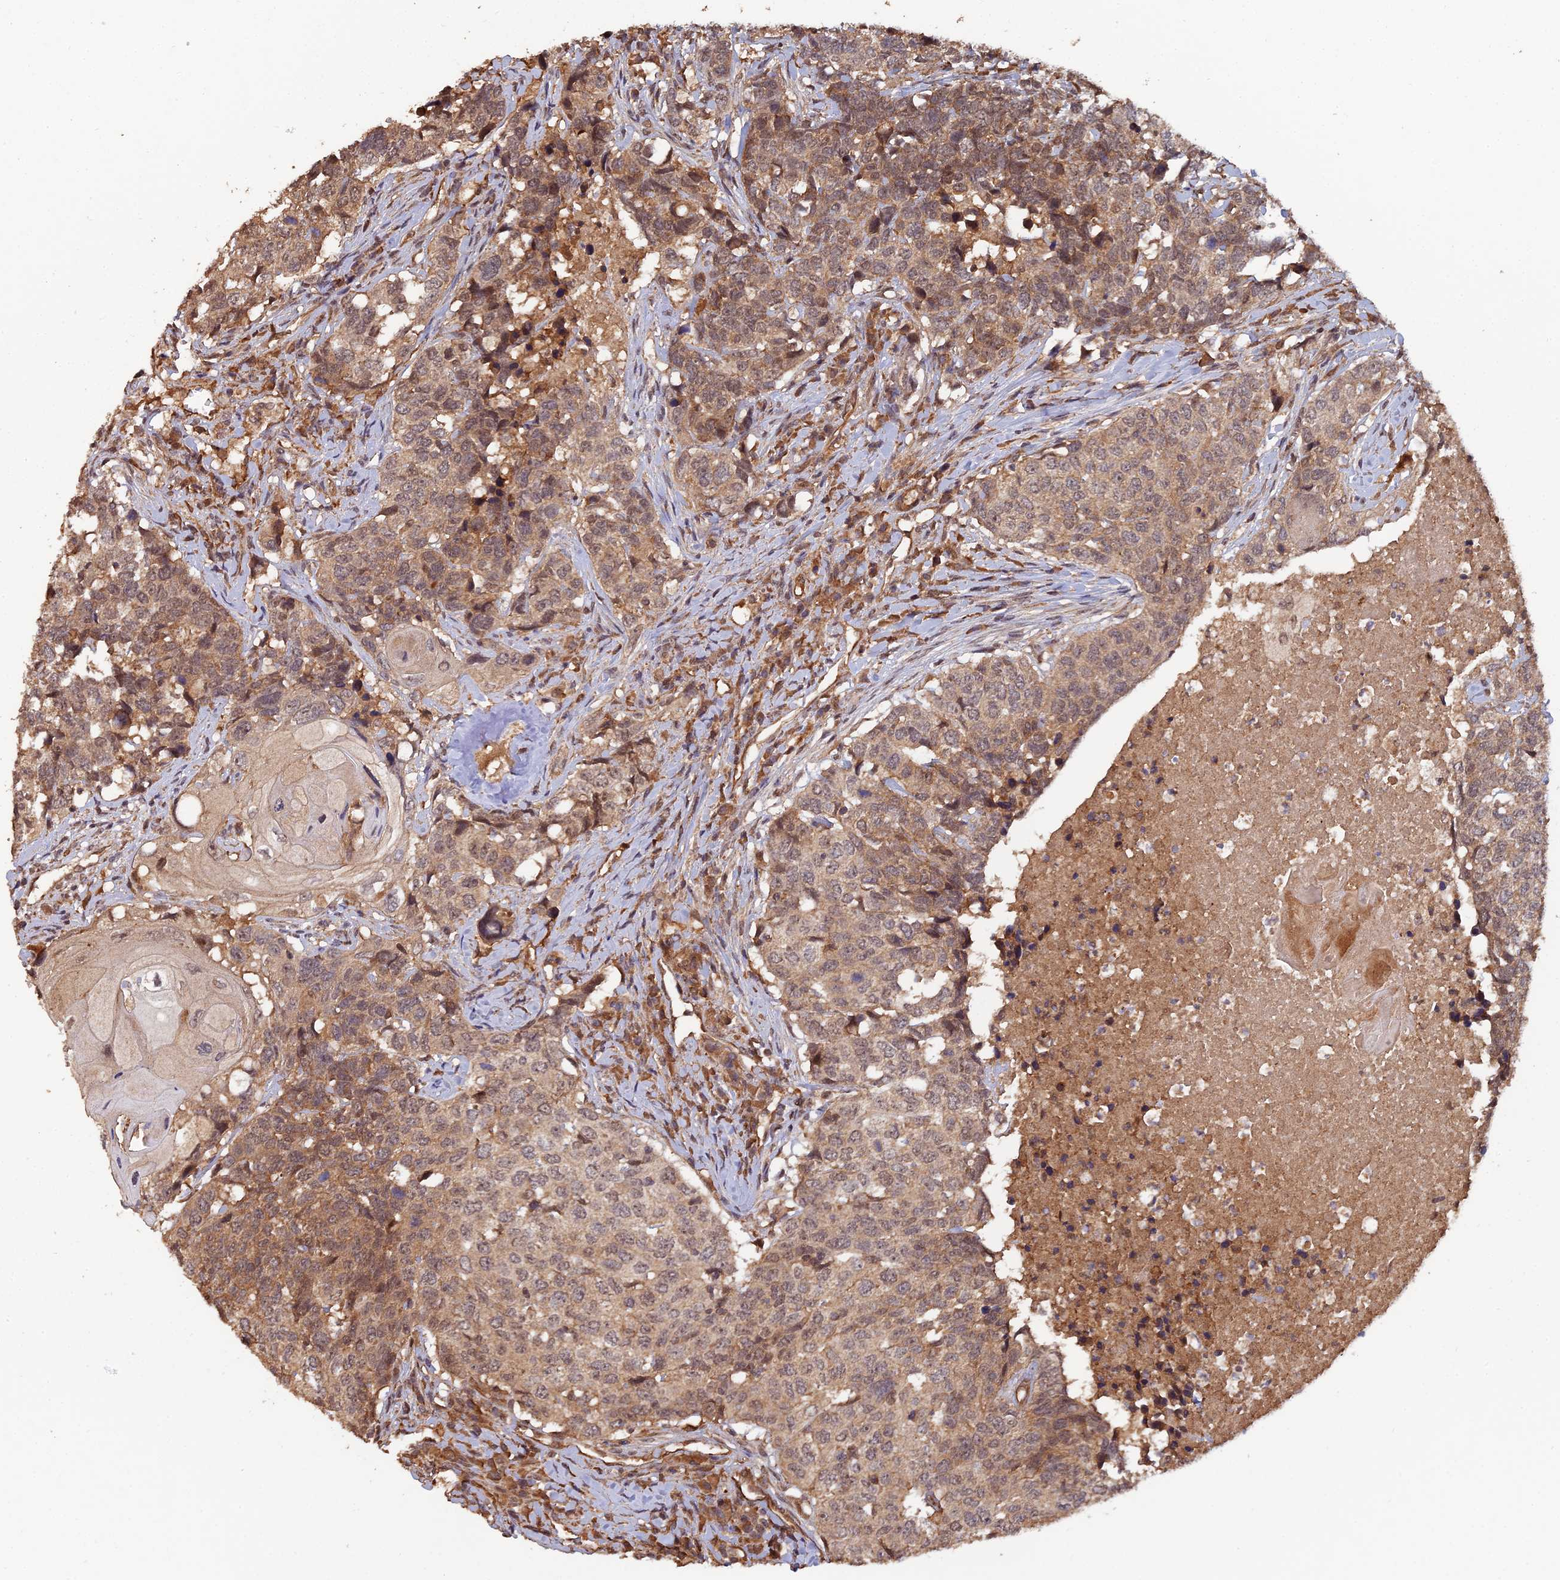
{"staining": {"intensity": "moderate", "quantity": ">75%", "location": "cytoplasmic/membranous"}, "tissue": "head and neck cancer", "cell_type": "Tumor cells", "image_type": "cancer", "snomed": [{"axis": "morphology", "description": "Squamous cell carcinoma, NOS"}, {"axis": "topography", "description": "Head-Neck"}], "caption": "Head and neck cancer (squamous cell carcinoma) tissue exhibits moderate cytoplasmic/membranous expression in approximately >75% of tumor cells, visualized by immunohistochemistry.", "gene": "RALGAPA2", "patient": {"sex": "male", "age": 66}}